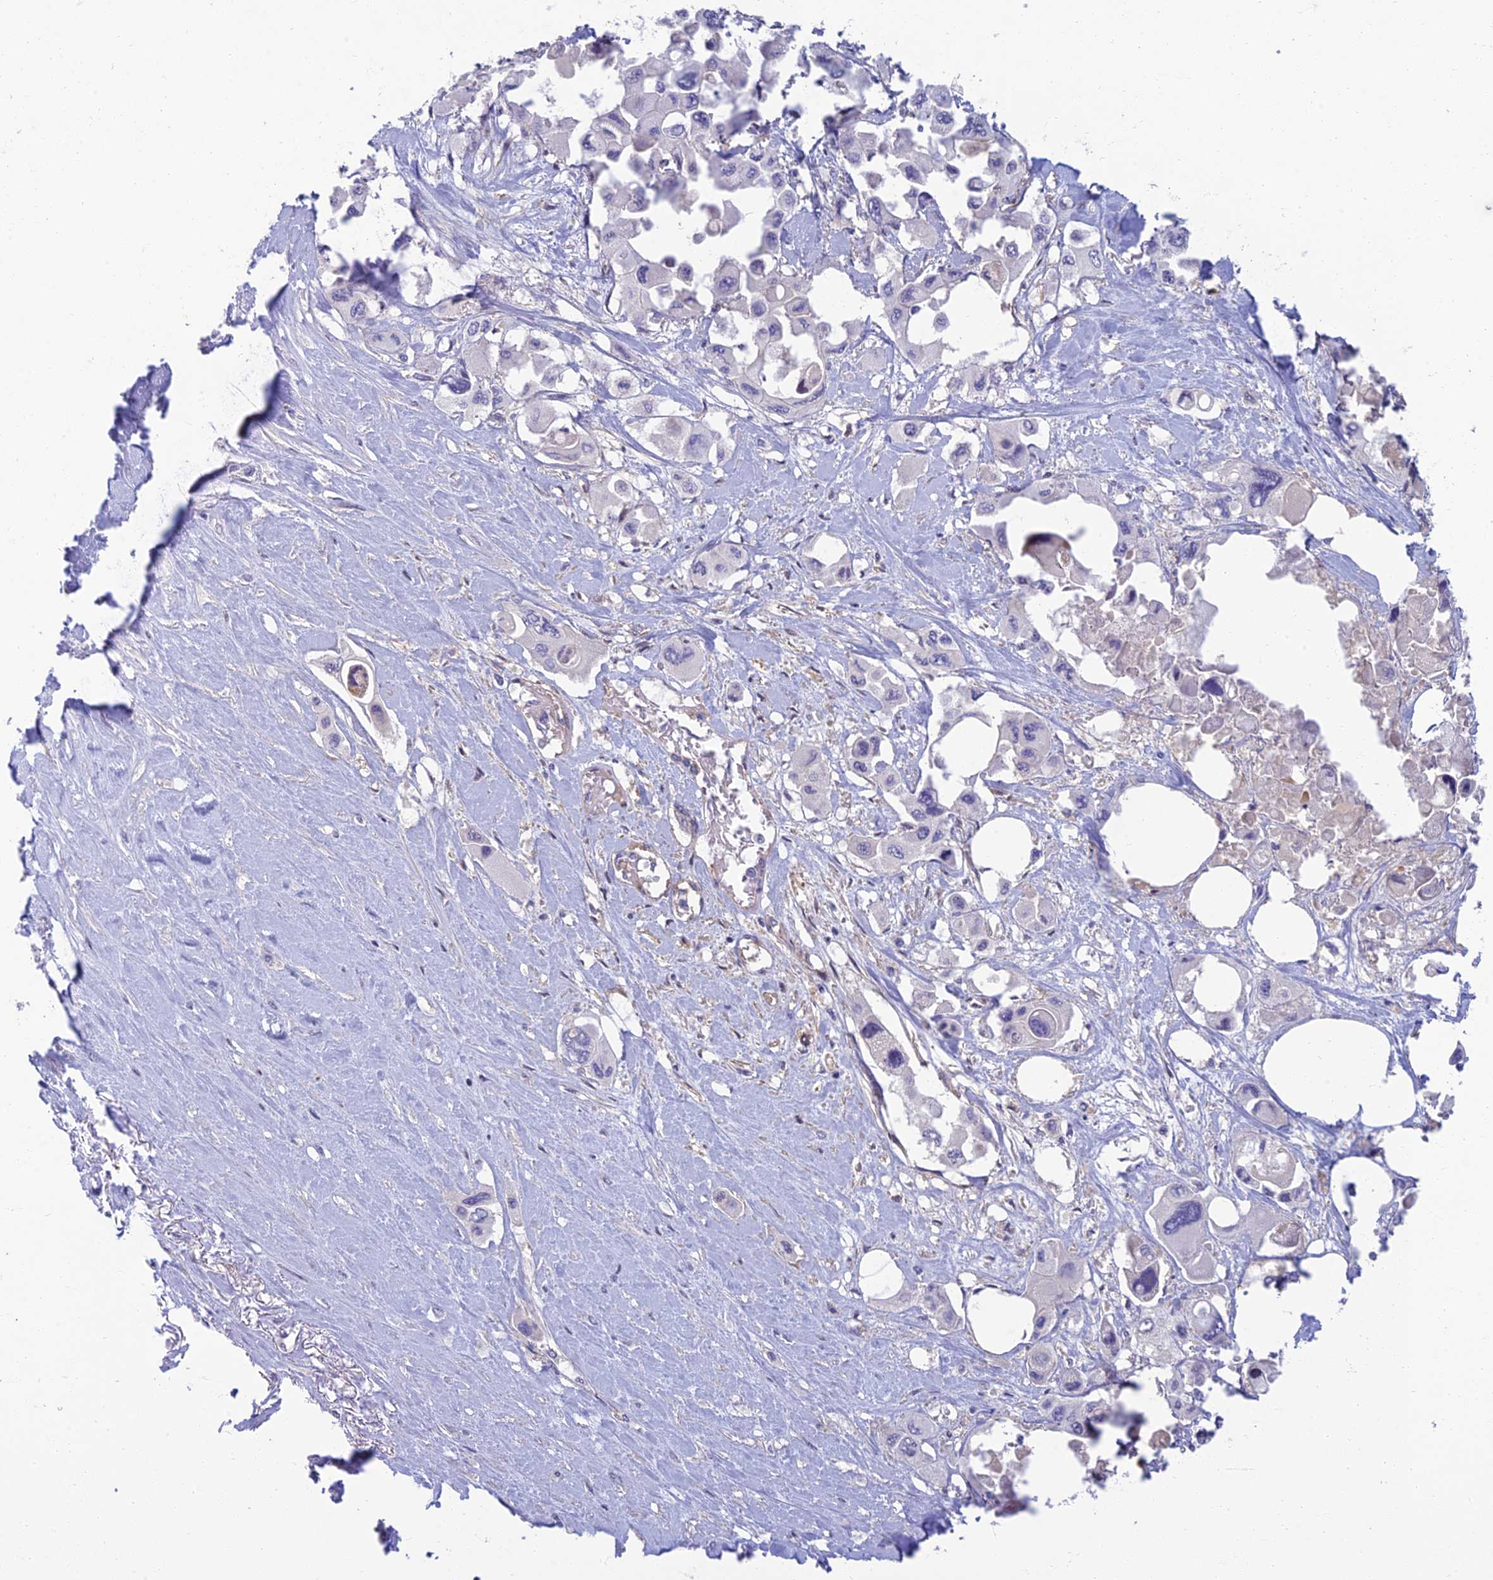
{"staining": {"intensity": "negative", "quantity": "none", "location": "none"}, "tissue": "pancreatic cancer", "cell_type": "Tumor cells", "image_type": "cancer", "snomed": [{"axis": "morphology", "description": "Adenocarcinoma, NOS"}, {"axis": "topography", "description": "Pancreas"}], "caption": "The micrograph exhibits no significant staining in tumor cells of pancreatic cancer (adenocarcinoma).", "gene": "NEURL1", "patient": {"sex": "male", "age": 92}}